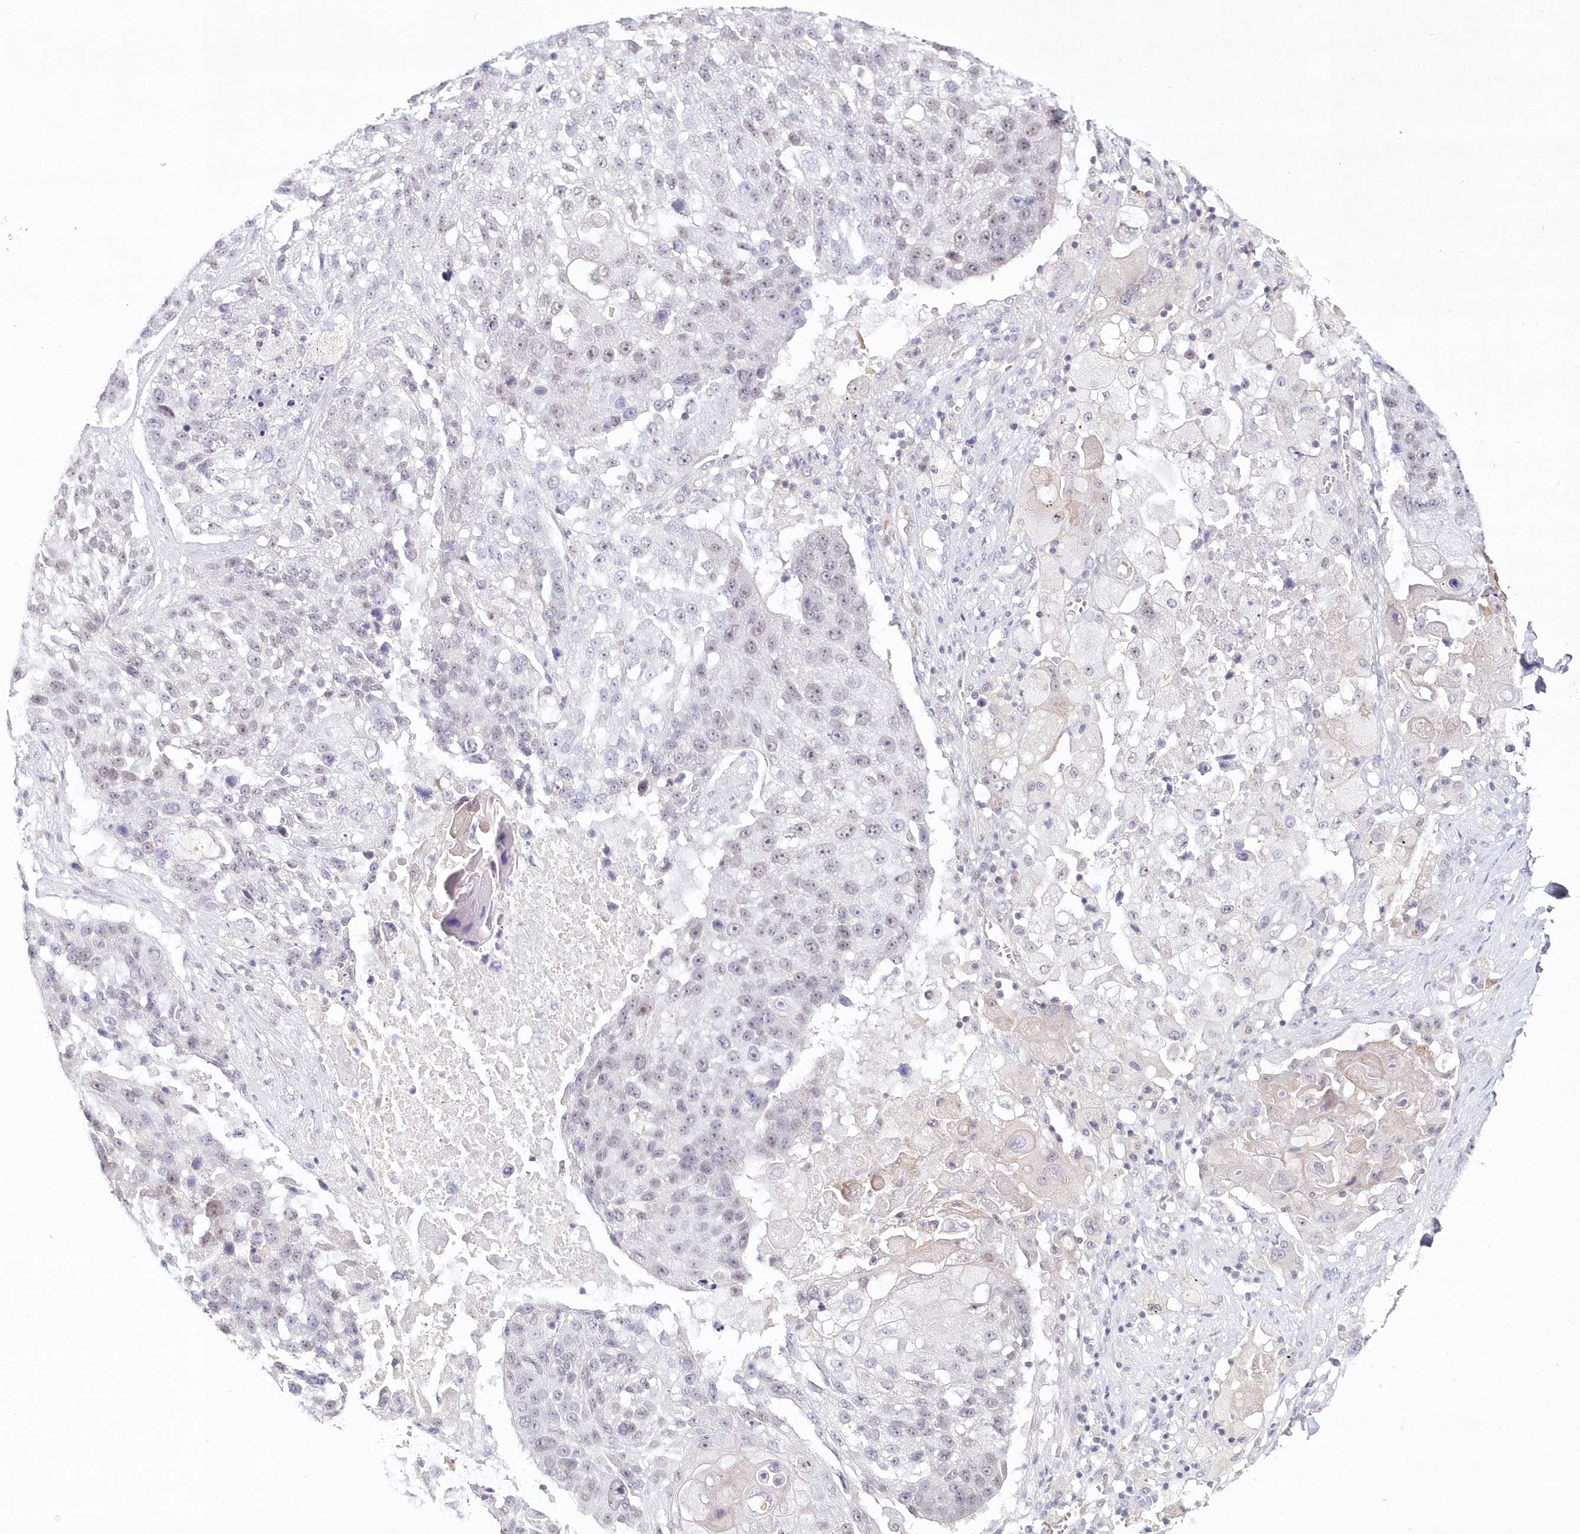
{"staining": {"intensity": "weak", "quantity": "<25%", "location": "nuclear"}, "tissue": "lung cancer", "cell_type": "Tumor cells", "image_type": "cancer", "snomed": [{"axis": "morphology", "description": "Squamous cell carcinoma, NOS"}, {"axis": "topography", "description": "Lung"}], "caption": "A micrograph of lung cancer stained for a protein exhibits no brown staining in tumor cells.", "gene": "HYCC2", "patient": {"sex": "male", "age": 61}}